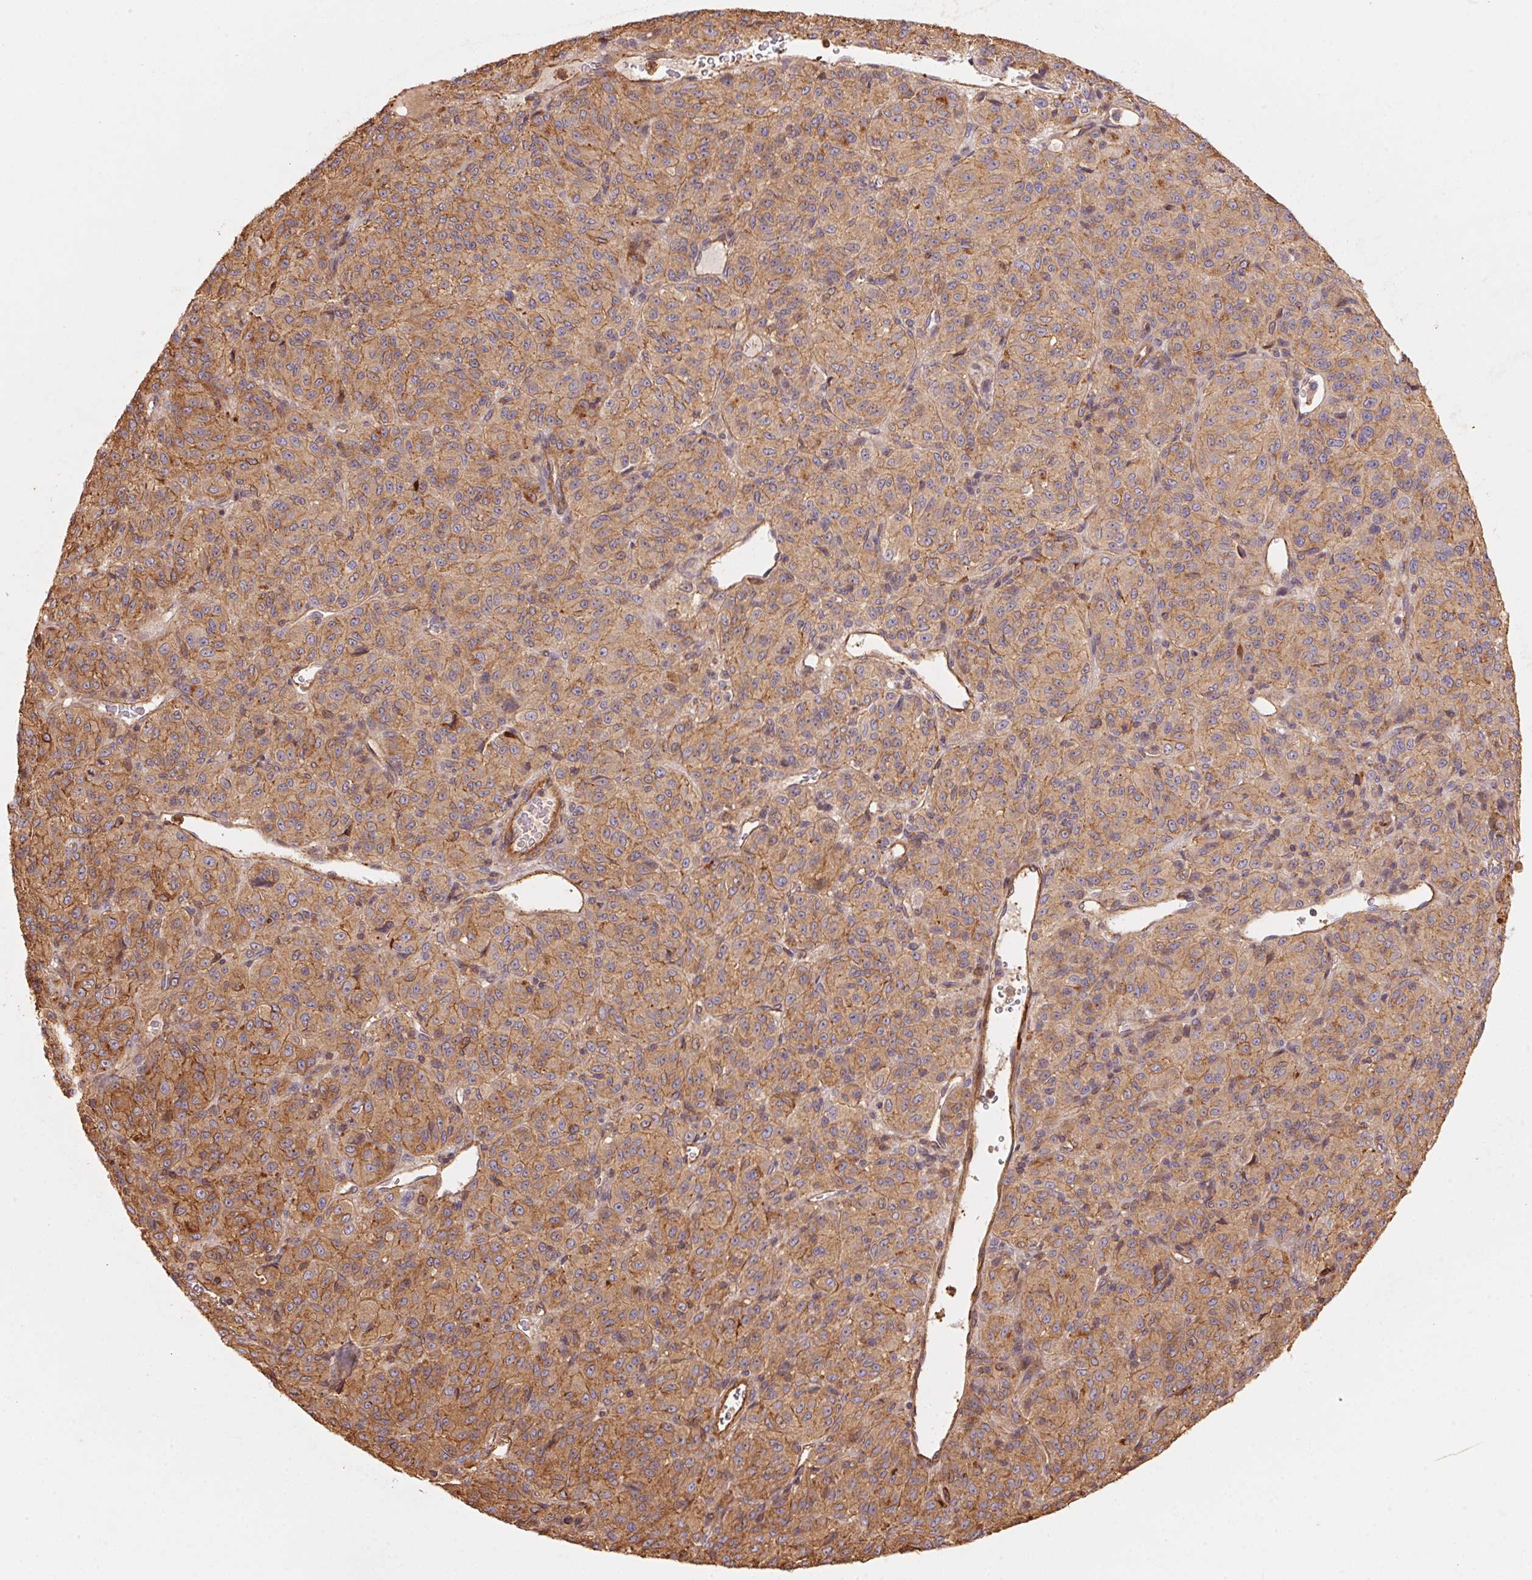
{"staining": {"intensity": "moderate", "quantity": ">75%", "location": "cytoplasmic/membranous"}, "tissue": "melanoma", "cell_type": "Tumor cells", "image_type": "cancer", "snomed": [{"axis": "morphology", "description": "Malignant melanoma, Metastatic site"}, {"axis": "topography", "description": "Brain"}], "caption": "Brown immunohistochemical staining in human melanoma exhibits moderate cytoplasmic/membranous expression in about >75% of tumor cells. The protein of interest is stained brown, and the nuclei are stained in blue (DAB IHC with brightfield microscopy, high magnification).", "gene": "FRAS1", "patient": {"sex": "female", "age": 56}}